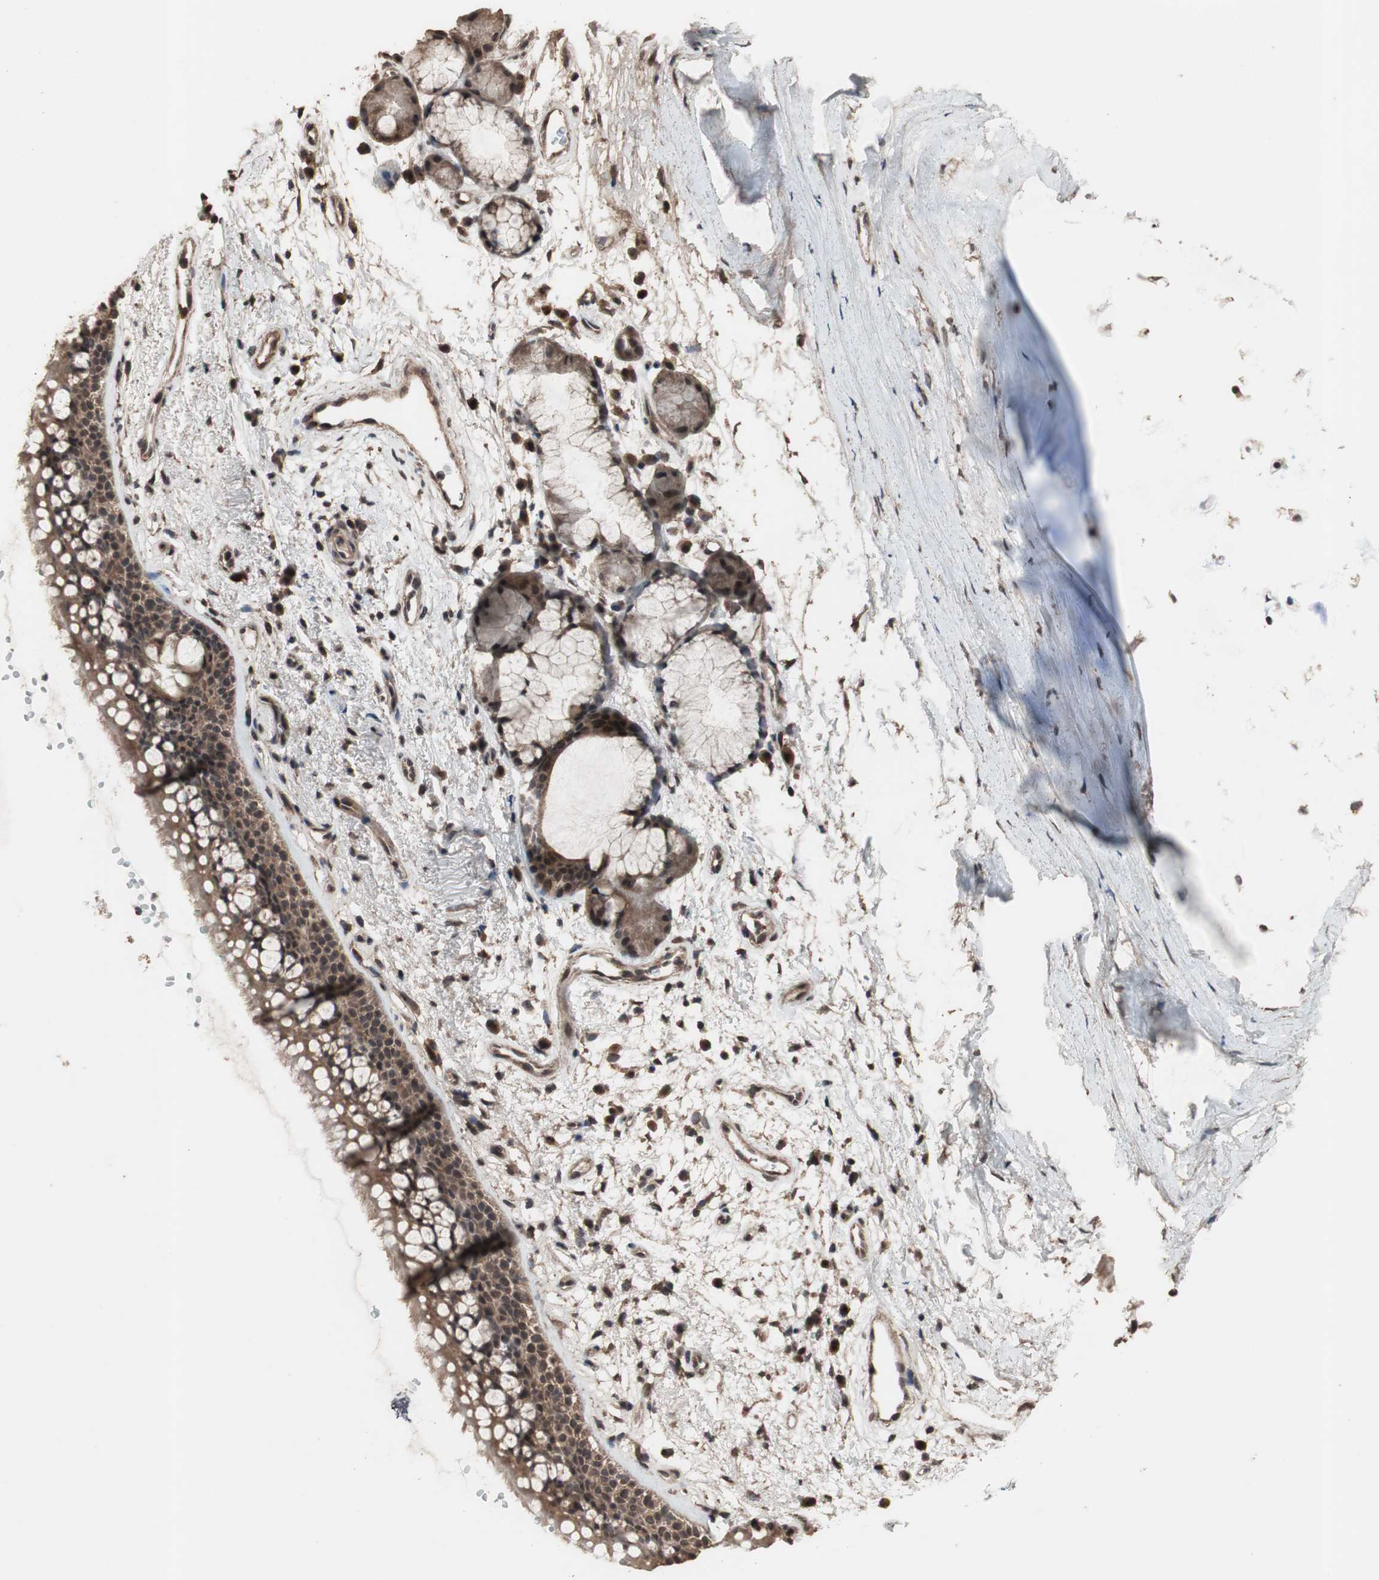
{"staining": {"intensity": "moderate", "quantity": ">75%", "location": "cytoplasmic/membranous,nuclear"}, "tissue": "bronchus", "cell_type": "Respiratory epithelial cells", "image_type": "normal", "snomed": [{"axis": "morphology", "description": "Normal tissue, NOS"}, {"axis": "topography", "description": "Bronchus"}], "caption": "Immunohistochemistry micrograph of normal bronchus: human bronchus stained using immunohistochemistry exhibits medium levels of moderate protein expression localized specifically in the cytoplasmic/membranous,nuclear of respiratory epithelial cells, appearing as a cytoplasmic/membranous,nuclear brown color.", "gene": "KANSL1", "patient": {"sex": "female", "age": 54}}